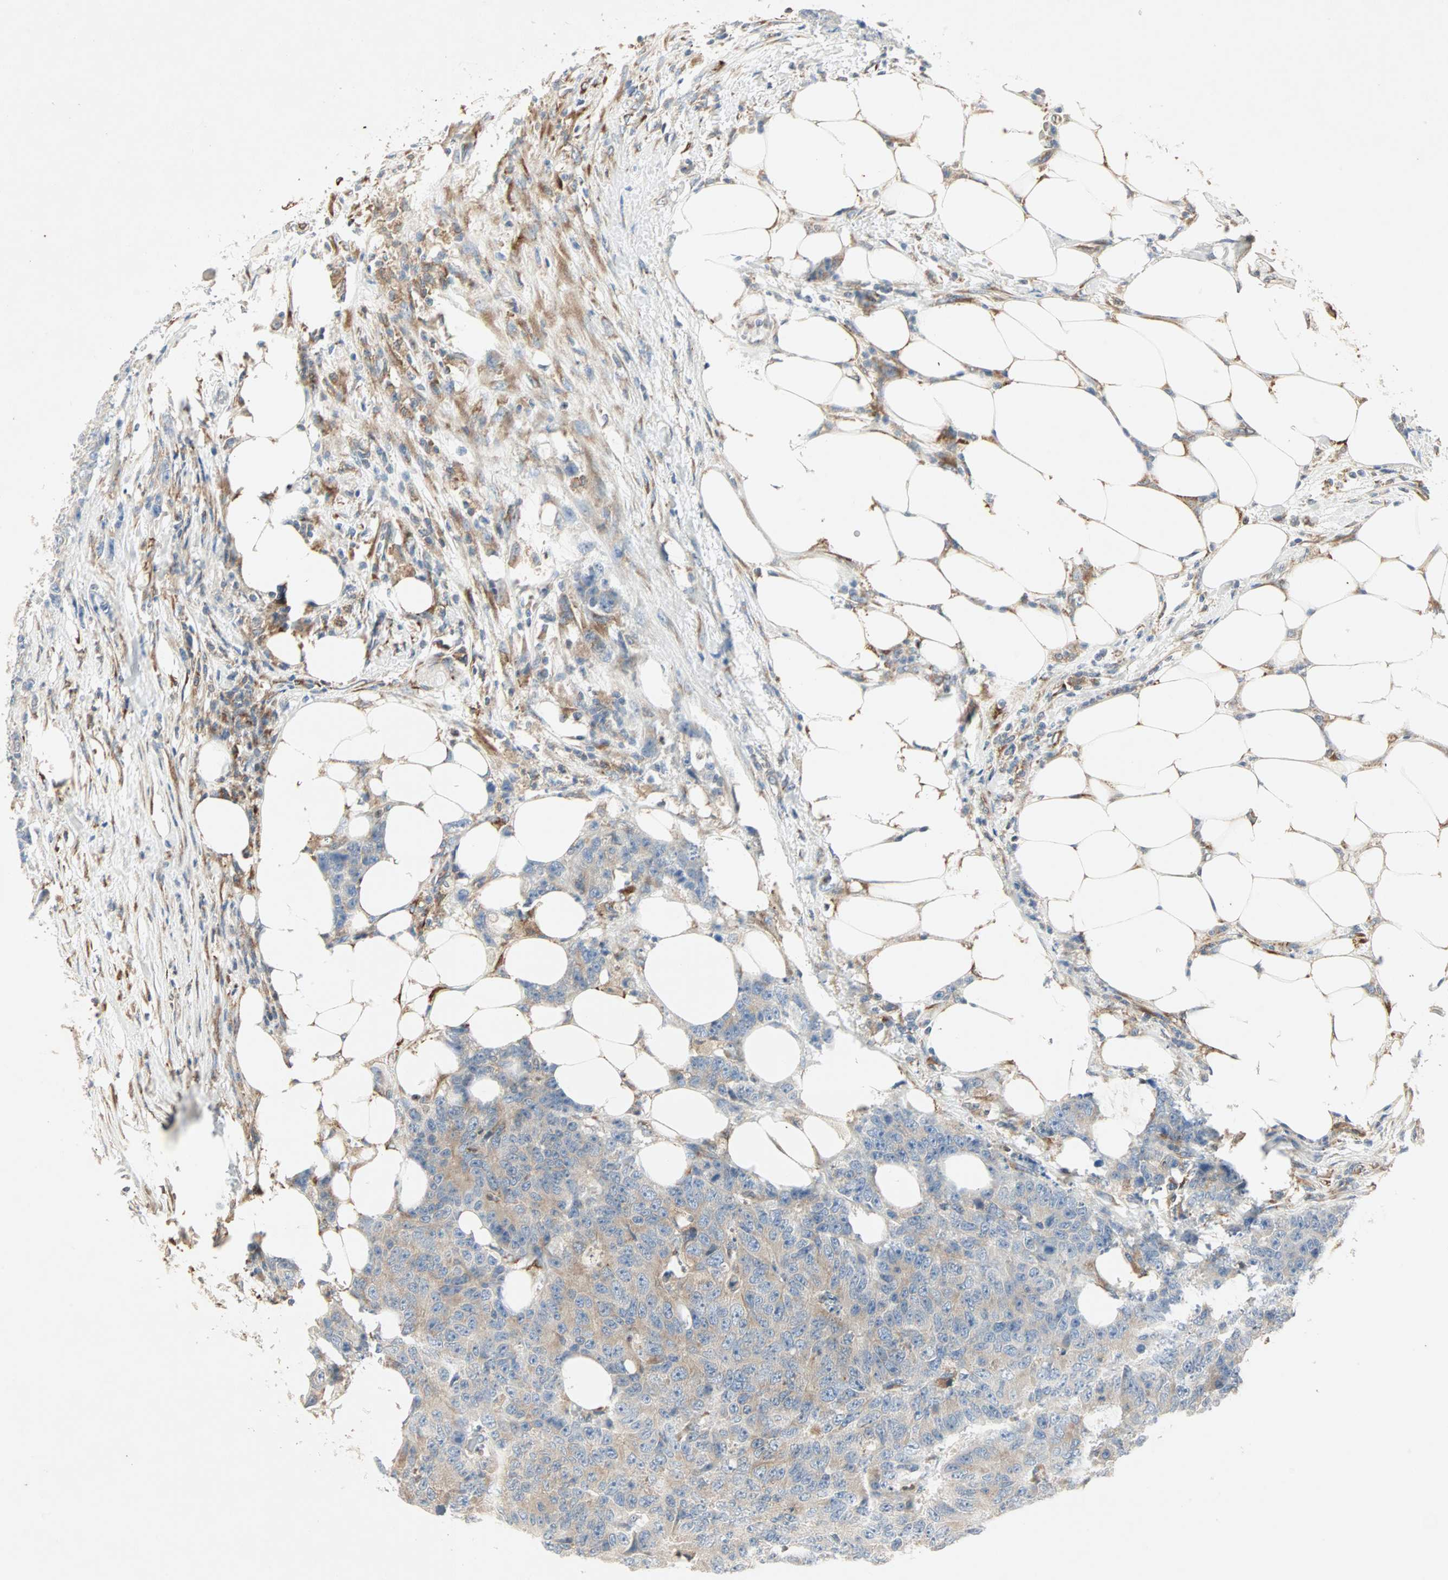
{"staining": {"intensity": "moderate", "quantity": ">75%", "location": "cytoplasmic/membranous"}, "tissue": "colorectal cancer", "cell_type": "Tumor cells", "image_type": "cancer", "snomed": [{"axis": "morphology", "description": "Adenocarcinoma, NOS"}, {"axis": "topography", "description": "Colon"}], "caption": "The micrograph demonstrates a brown stain indicating the presence of a protein in the cytoplasmic/membranous of tumor cells in colorectal cancer (adenocarcinoma). The staining was performed using DAB (3,3'-diaminobenzidine), with brown indicating positive protein expression. Nuclei are stained blue with hematoxylin.", "gene": "H6PD", "patient": {"sex": "female", "age": 86}}